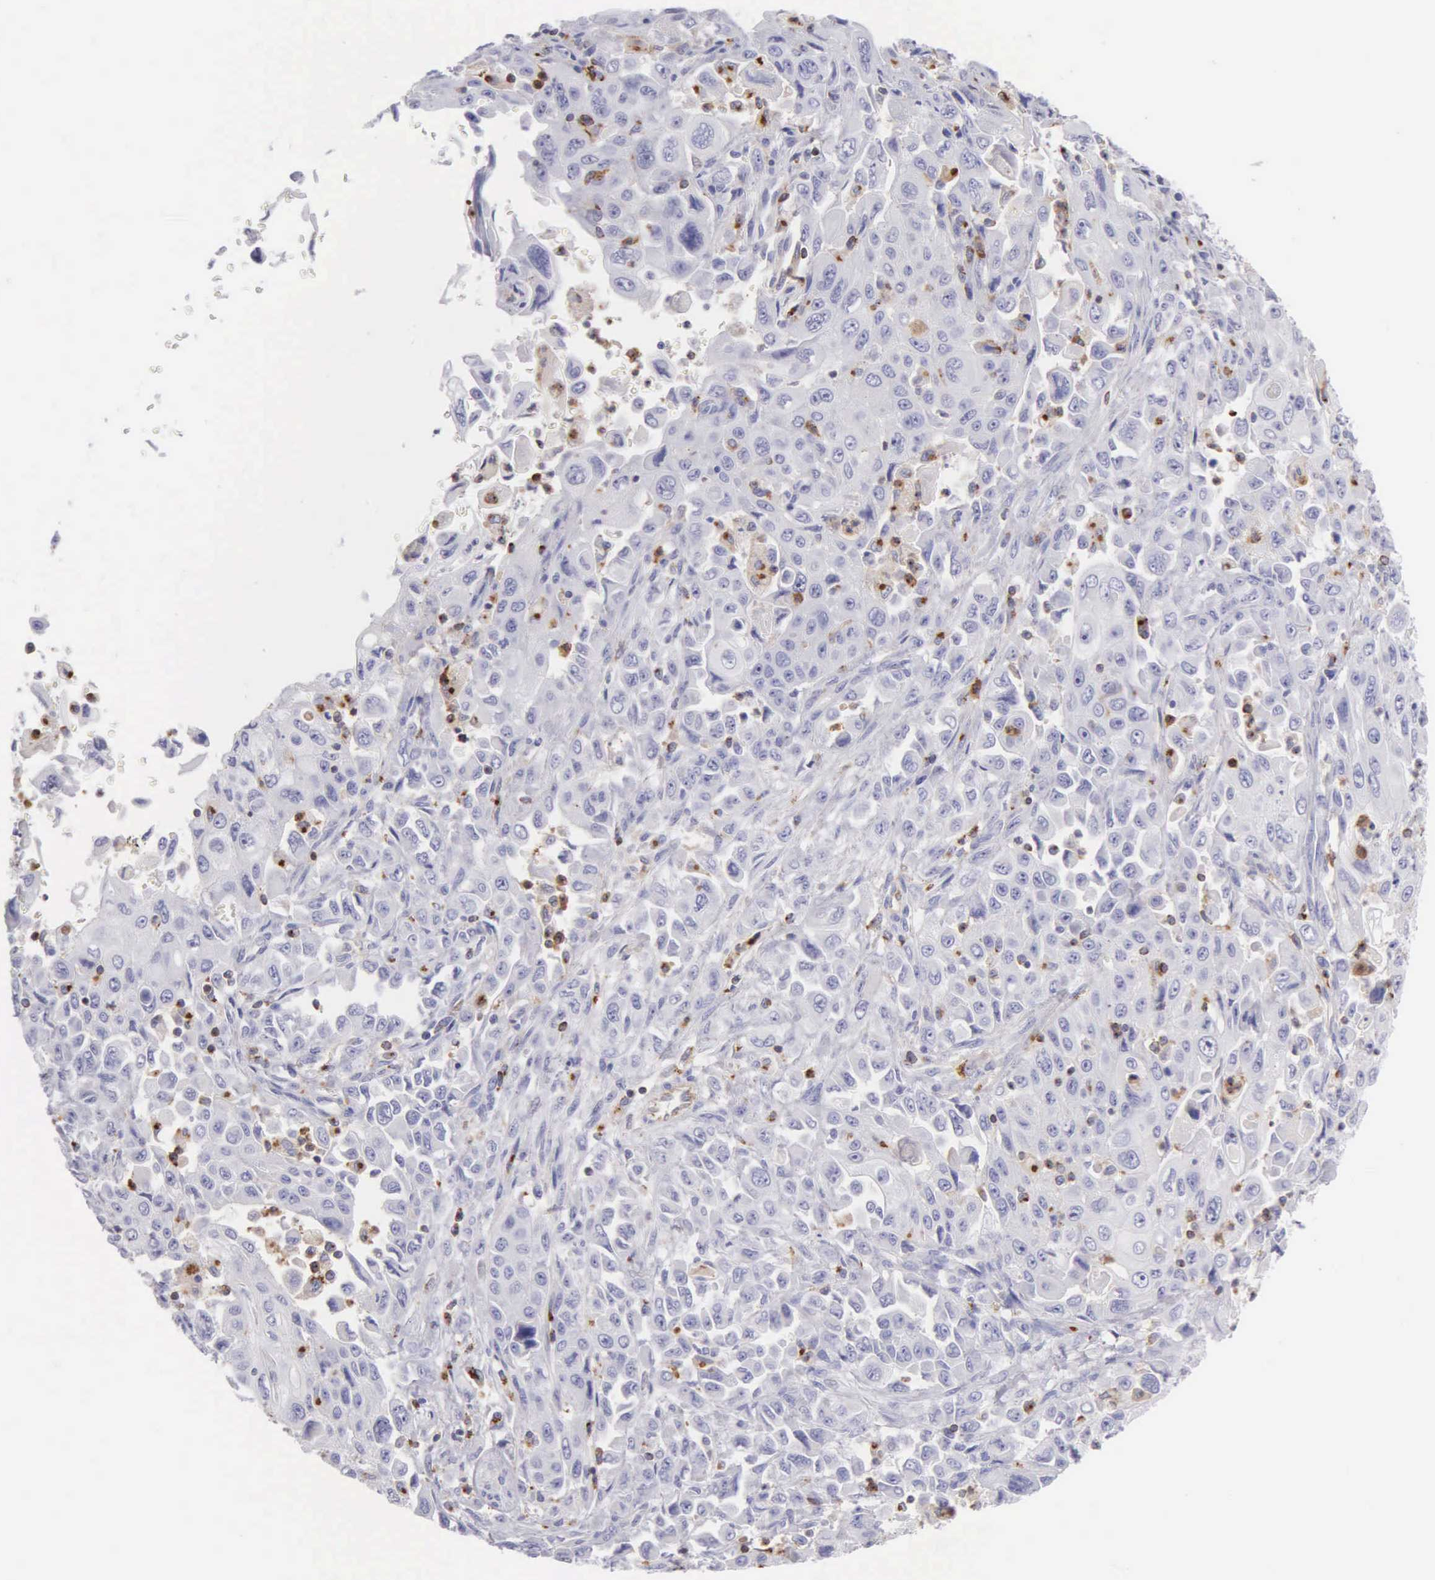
{"staining": {"intensity": "negative", "quantity": "none", "location": "none"}, "tissue": "pancreatic cancer", "cell_type": "Tumor cells", "image_type": "cancer", "snomed": [{"axis": "morphology", "description": "Adenocarcinoma, NOS"}, {"axis": "topography", "description": "Pancreas"}], "caption": "Tumor cells are negative for brown protein staining in adenocarcinoma (pancreatic).", "gene": "SRGN", "patient": {"sex": "male", "age": 70}}